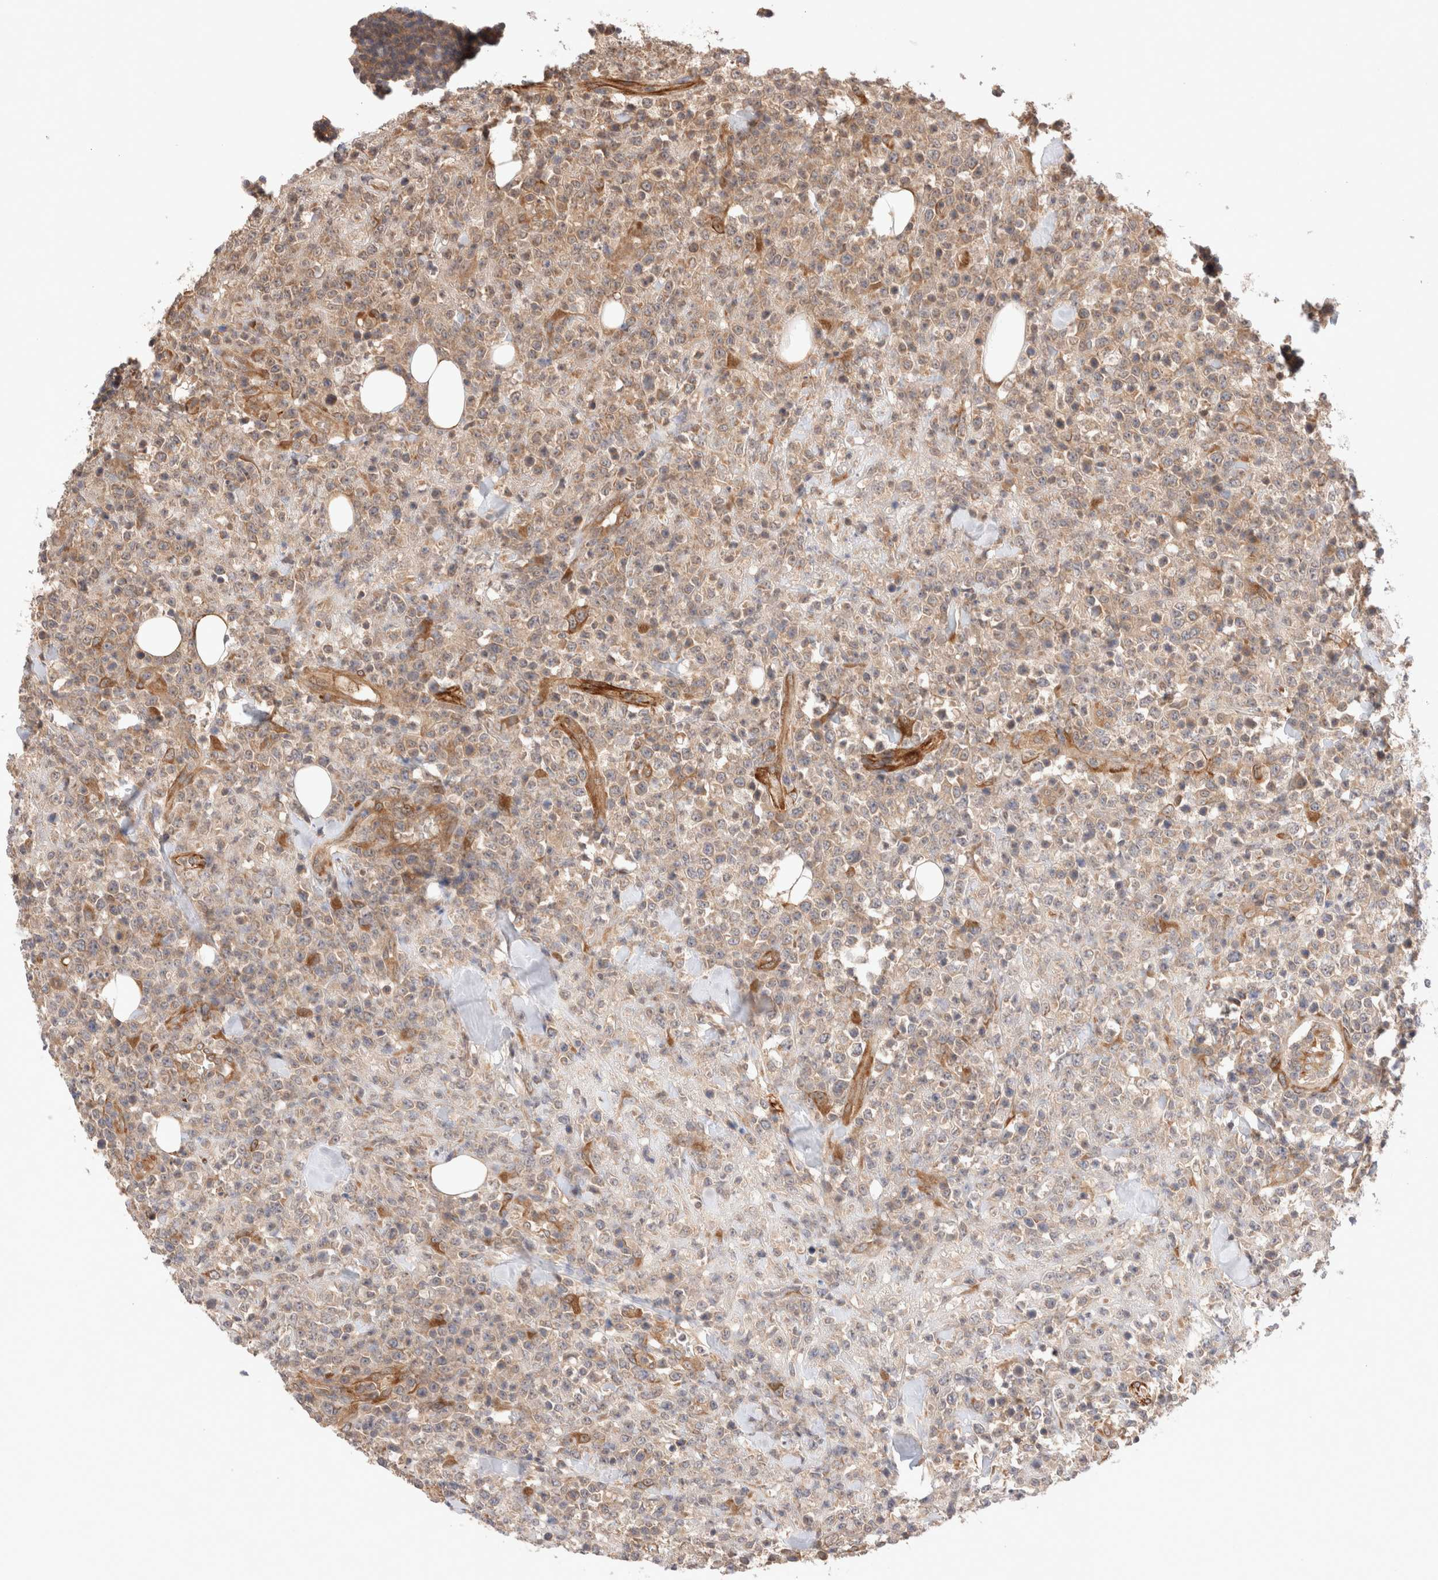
{"staining": {"intensity": "weak", "quantity": ">75%", "location": "cytoplasmic/membranous"}, "tissue": "lymphoma", "cell_type": "Tumor cells", "image_type": "cancer", "snomed": [{"axis": "morphology", "description": "Malignant lymphoma, non-Hodgkin's type, High grade"}, {"axis": "topography", "description": "Colon"}], "caption": "Lymphoma tissue reveals weak cytoplasmic/membranous expression in approximately >75% of tumor cells (DAB IHC with brightfield microscopy, high magnification).", "gene": "KLHL20", "patient": {"sex": "female", "age": 53}}